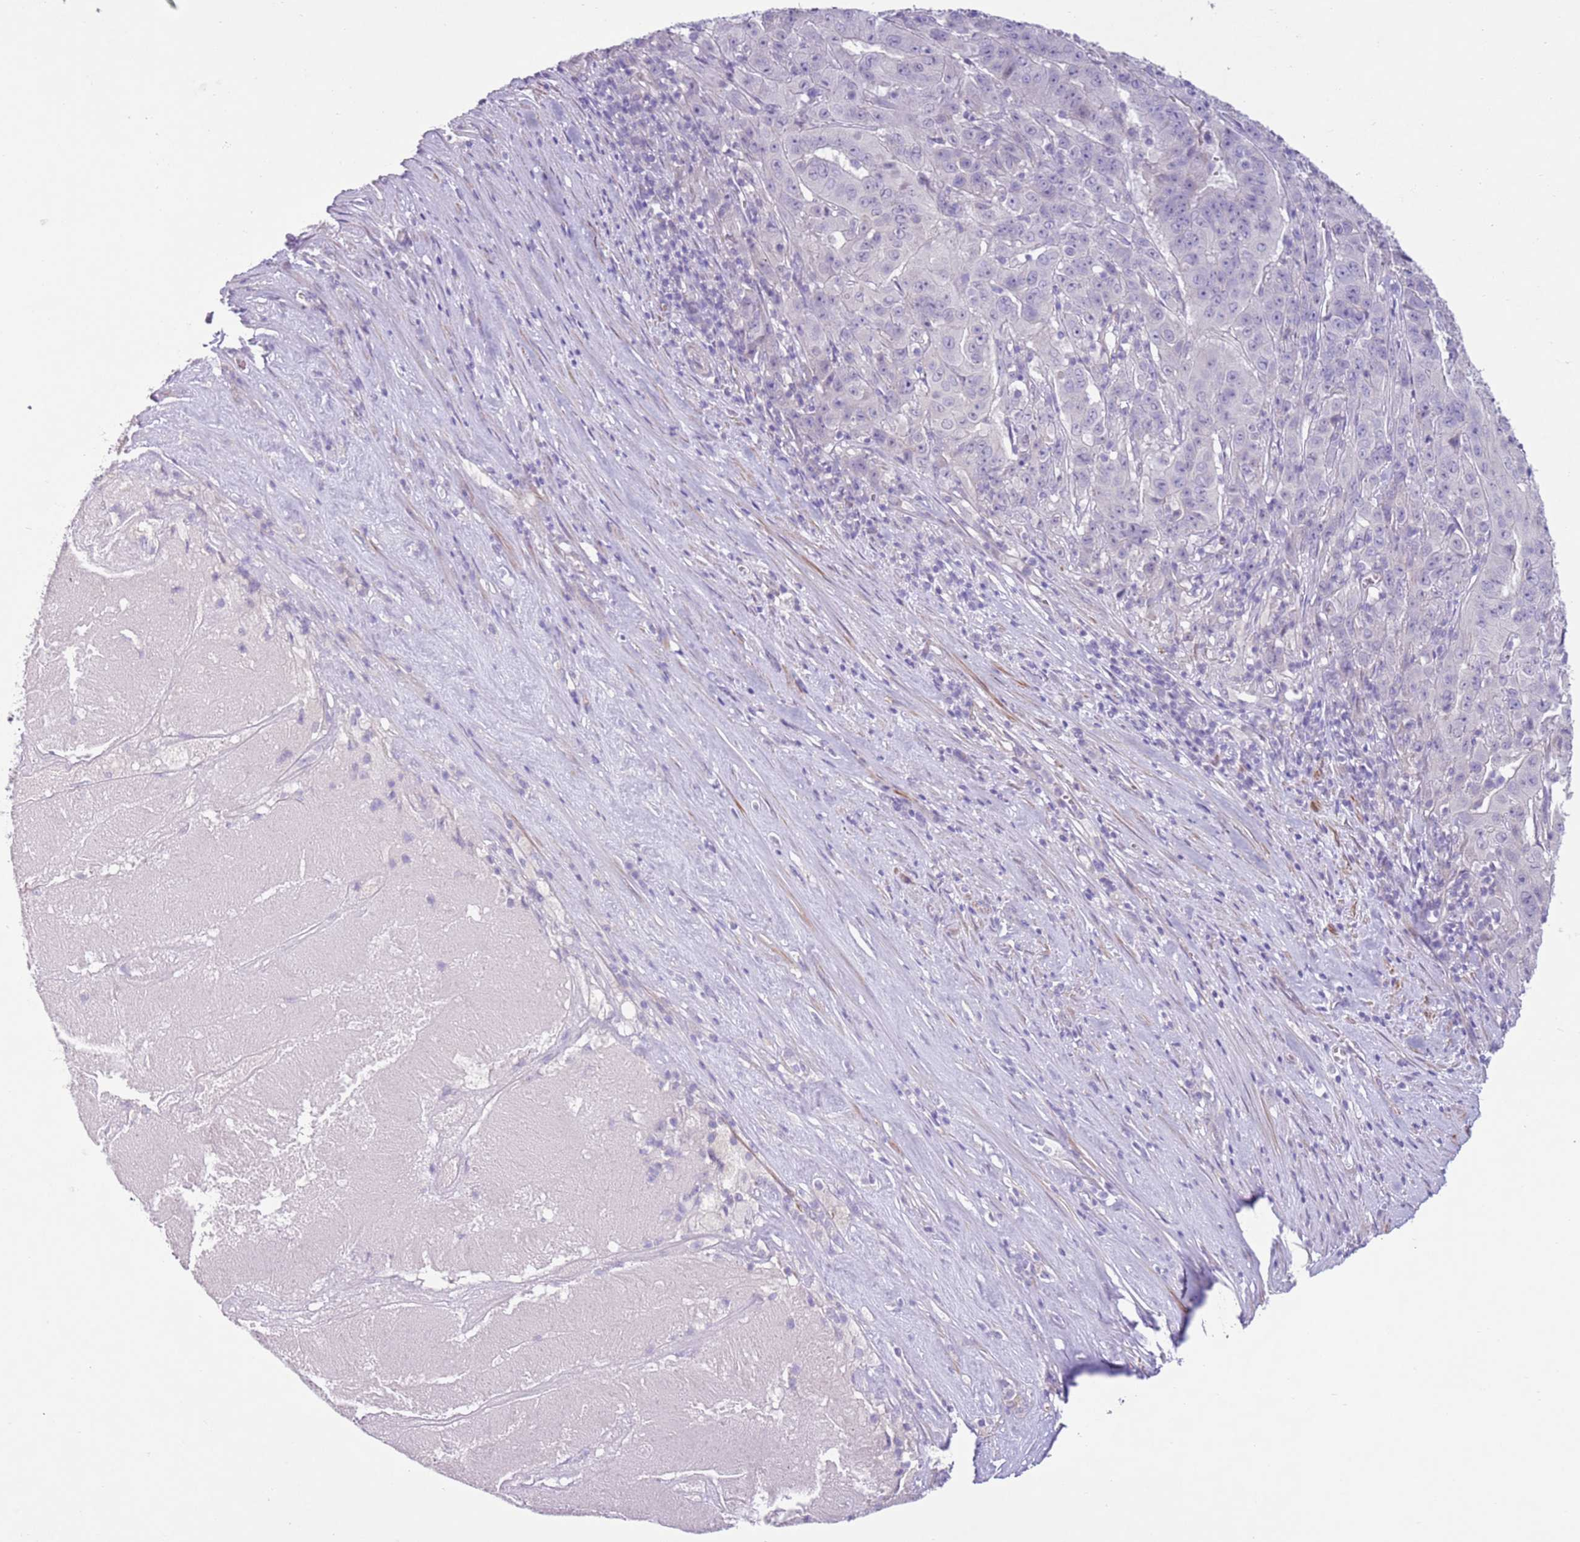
{"staining": {"intensity": "negative", "quantity": "none", "location": "none"}, "tissue": "pancreatic cancer", "cell_type": "Tumor cells", "image_type": "cancer", "snomed": [{"axis": "morphology", "description": "Adenocarcinoma, NOS"}, {"axis": "topography", "description": "Pancreas"}], "caption": "This is a histopathology image of immunohistochemistry staining of pancreatic cancer (adenocarcinoma), which shows no expression in tumor cells.", "gene": "ZNF239", "patient": {"sex": "male", "age": 63}}